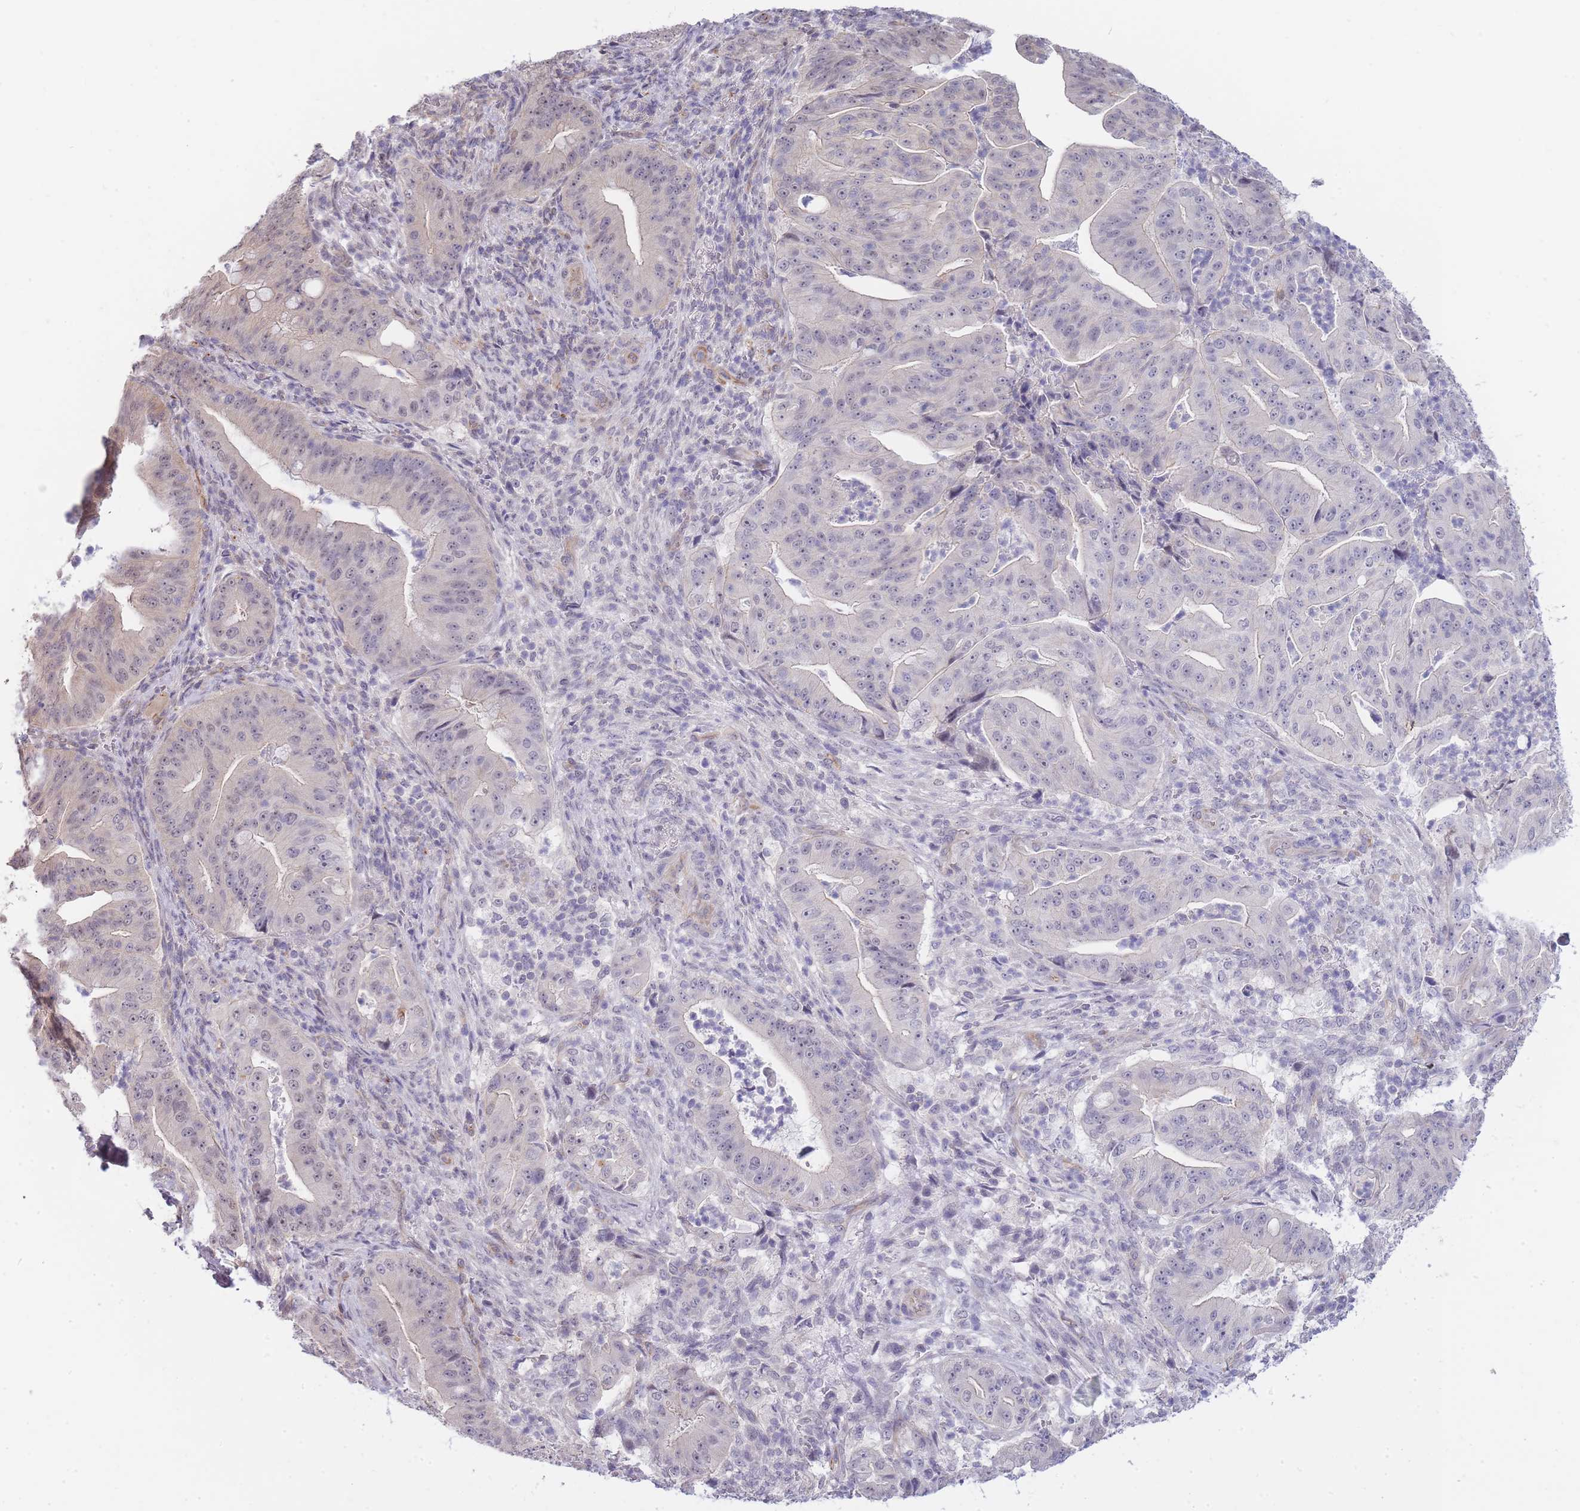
{"staining": {"intensity": "negative", "quantity": "none", "location": "none"}, "tissue": "pancreatic cancer", "cell_type": "Tumor cells", "image_type": "cancer", "snomed": [{"axis": "morphology", "description": "Adenocarcinoma, NOS"}, {"axis": "topography", "description": "Pancreas"}], "caption": "This photomicrograph is of pancreatic cancer (adenocarcinoma) stained with immunohistochemistry to label a protein in brown with the nuclei are counter-stained blue. There is no positivity in tumor cells.", "gene": "C19orf25", "patient": {"sex": "male", "age": 71}}